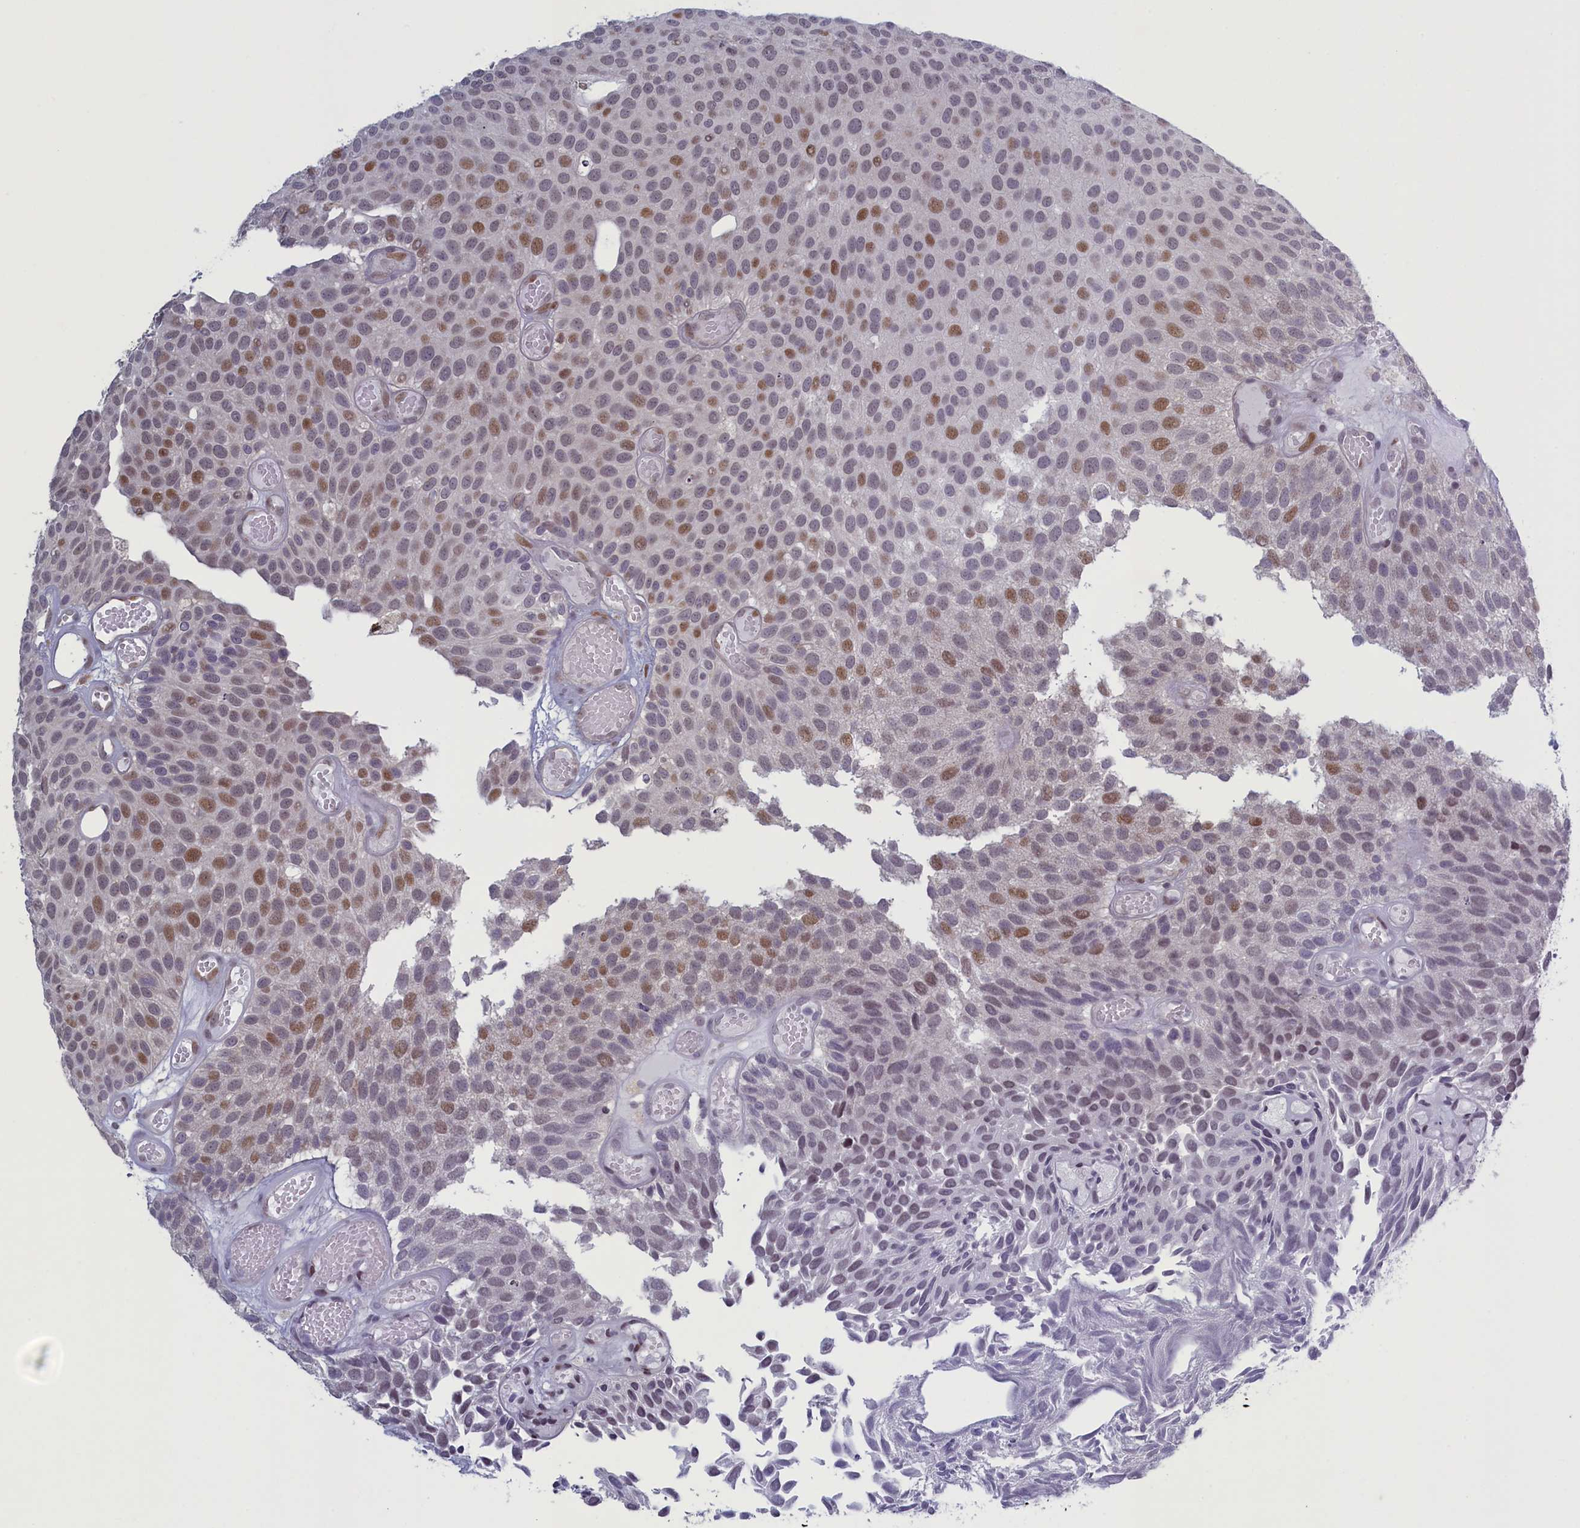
{"staining": {"intensity": "moderate", "quantity": "25%-75%", "location": "nuclear"}, "tissue": "urothelial cancer", "cell_type": "Tumor cells", "image_type": "cancer", "snomed": [{"axis": "morphology", "description": "Urothelial carcinoma, Low grade"}, {"axis": "topography", "description": "Urinary bladder"}], "caption": "A medium amount of moderate nuclear positivity is identified in approximately 25%-75% of tumor cells in urothelial cancer tissue.", "gene": "ATF7IP2", "patient": {"sex": "male", "age": 89}}